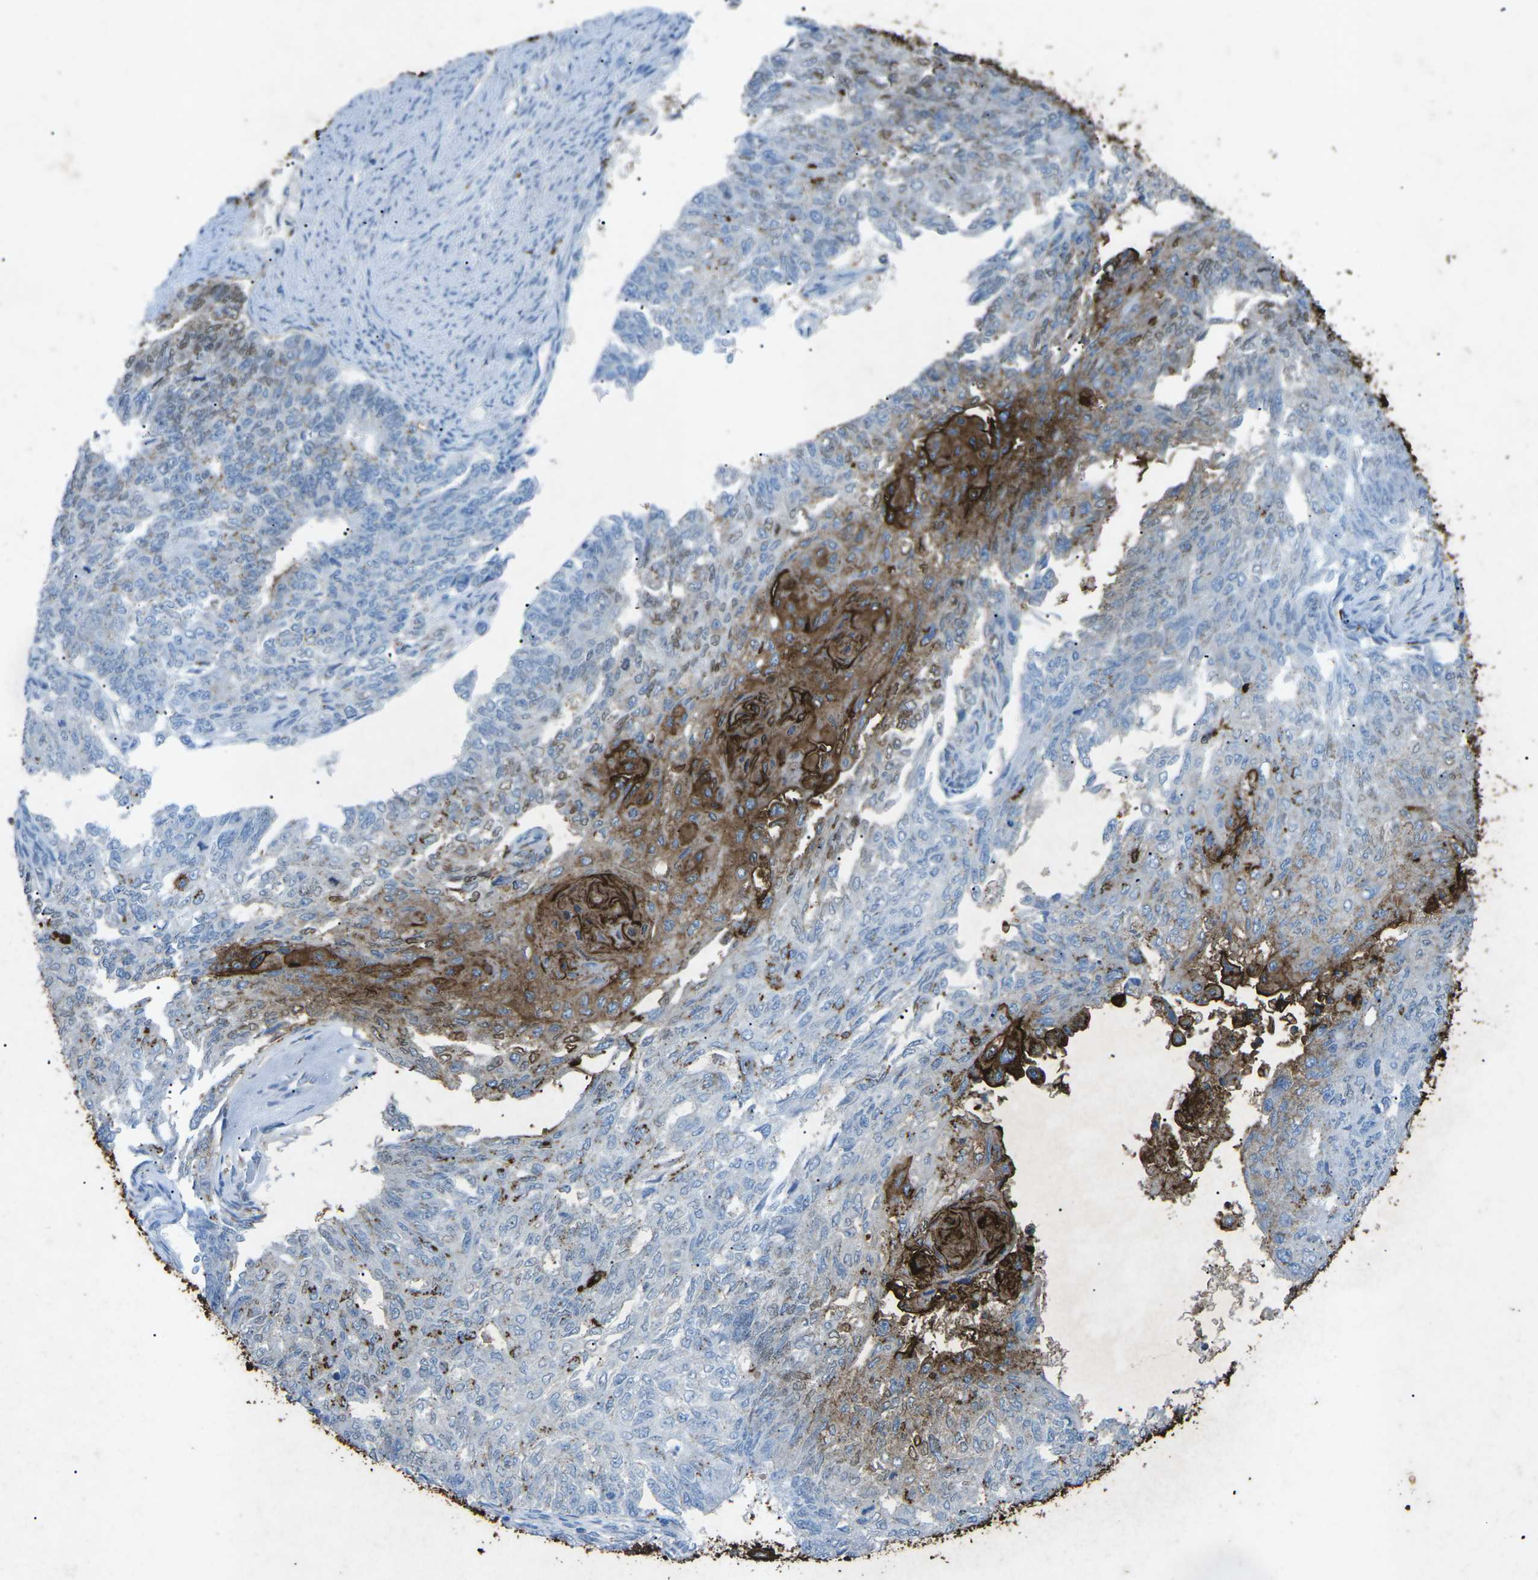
{"staining": {"intensity": "moderate", "quantity": "<25%", "location": "cytoplasmic/membranous"}, "tissue": "endometrial cancer", "cell_type": "Tumor cells", "image_type": "cancer", "snomed": [{"axis": "morphology", "description": "Adenocarcinoma, NOS"}, {"axis": "topography", "description": "Endometrium"}], "caption": "Protein staining demonstrates moderate cytoplasmic/membranous positivity in approximately <25% of tumor cells in endometrial cancer (adenocarcinoma).", "gene": "CTAGE1", "patient": {"sex": "female", "age": 32}}